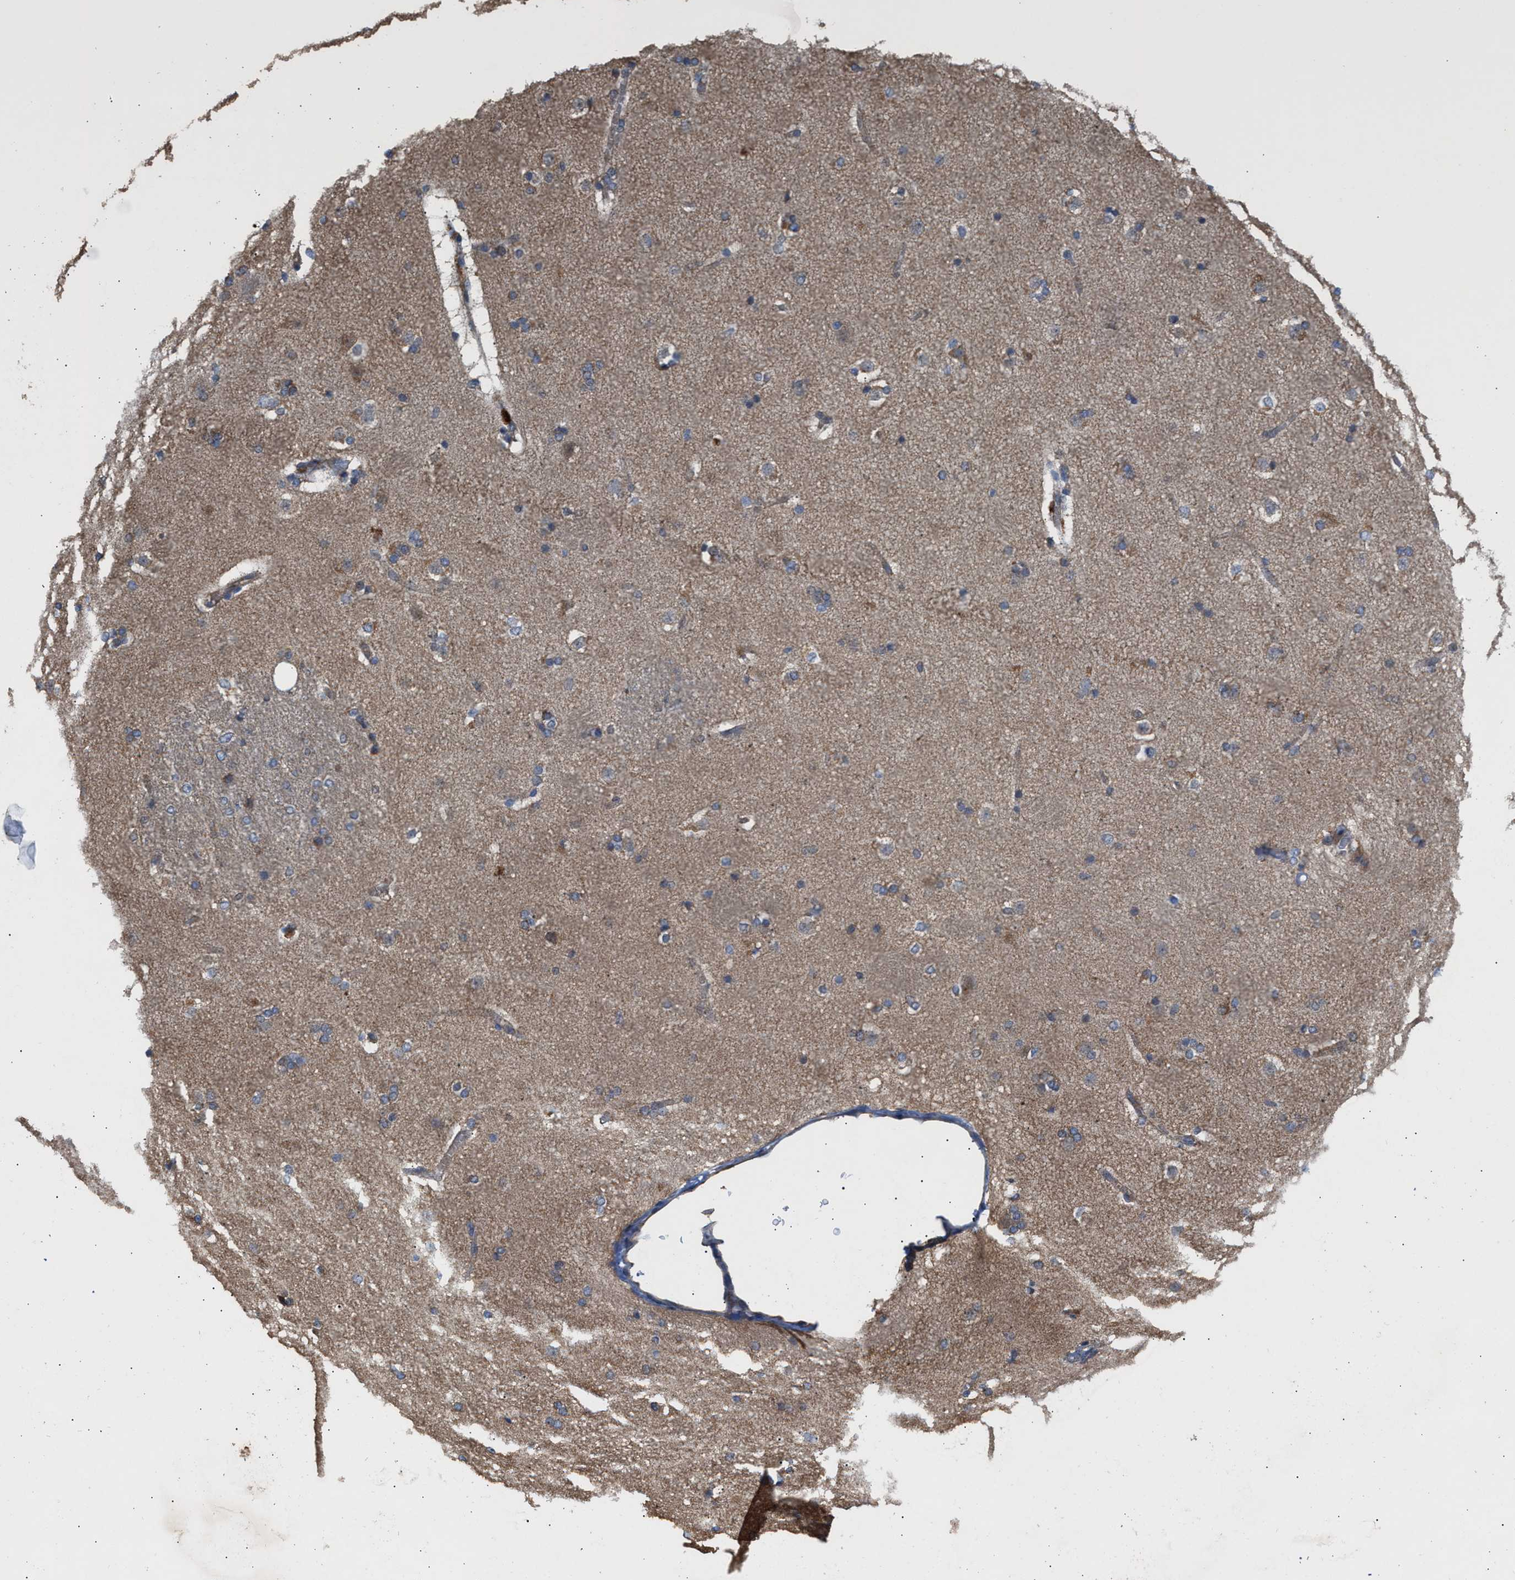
{"staining": {"intensity": "moderate", "quantity": "<25%", "location": "cytoplasmic/membranous"}, "tissue": "caudate", "cell_type": "Glial cells", "image_type": "normal", "snomed": [{"axis": "morphology", "description": "Normal tissue, NOS"}, {"axis": "topography", "description": "Lateral ventricle wall"}], "caption": "This micrograph demonstrates IHC staining of unremarkable caudate, with low moderate cytoplasmic/membranous staining in approximately <25% of glial cells.", "gene": "OXSM", "patient": {"sex": "female", "age": 19}}